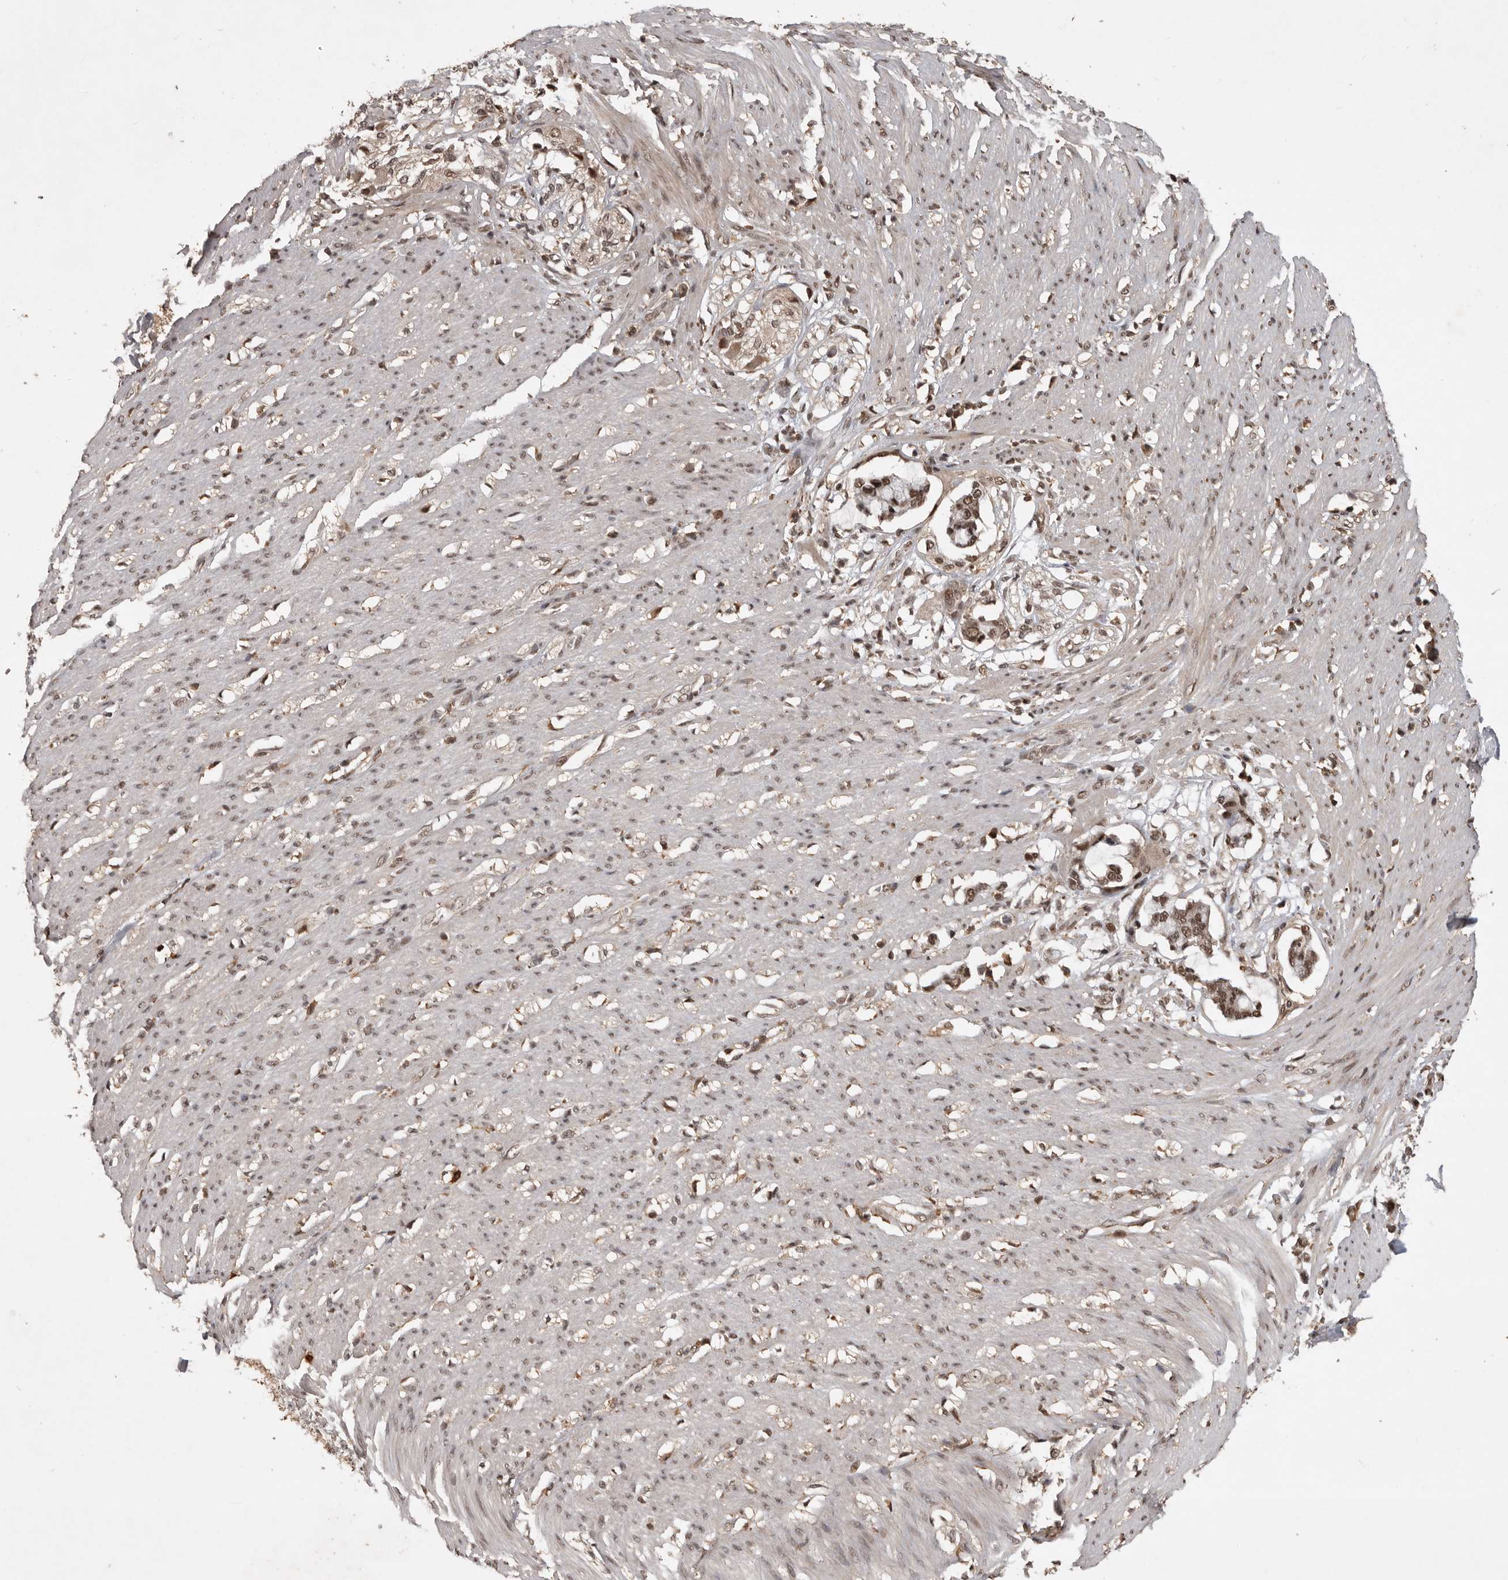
{"staining": {"intensity": "moderate", "quantity": ">75%", "location": "nuclear"}, "tissue": "smooth muscle", "cell_type": "Smooth muscle cells", "image_type": "normal", "snomed": [{"axis": "morphology", "description": "Normal tissue, NOS"}, {"axis": "morphology", "description": "Adenocarcinoma, NOS"}, {"axis": "topography", "description": "Colon"}, {"axis": "topography", "description": "Peripheral nerve tissue"}], "caption": "Immunohistochemical staining of normal human smooth muscle exhibits moderate nuclear protein positivity in about >75% of smooth muscle cells.", "gene": "CBLL1", "patient": {"sex": "male", "age": 14}}